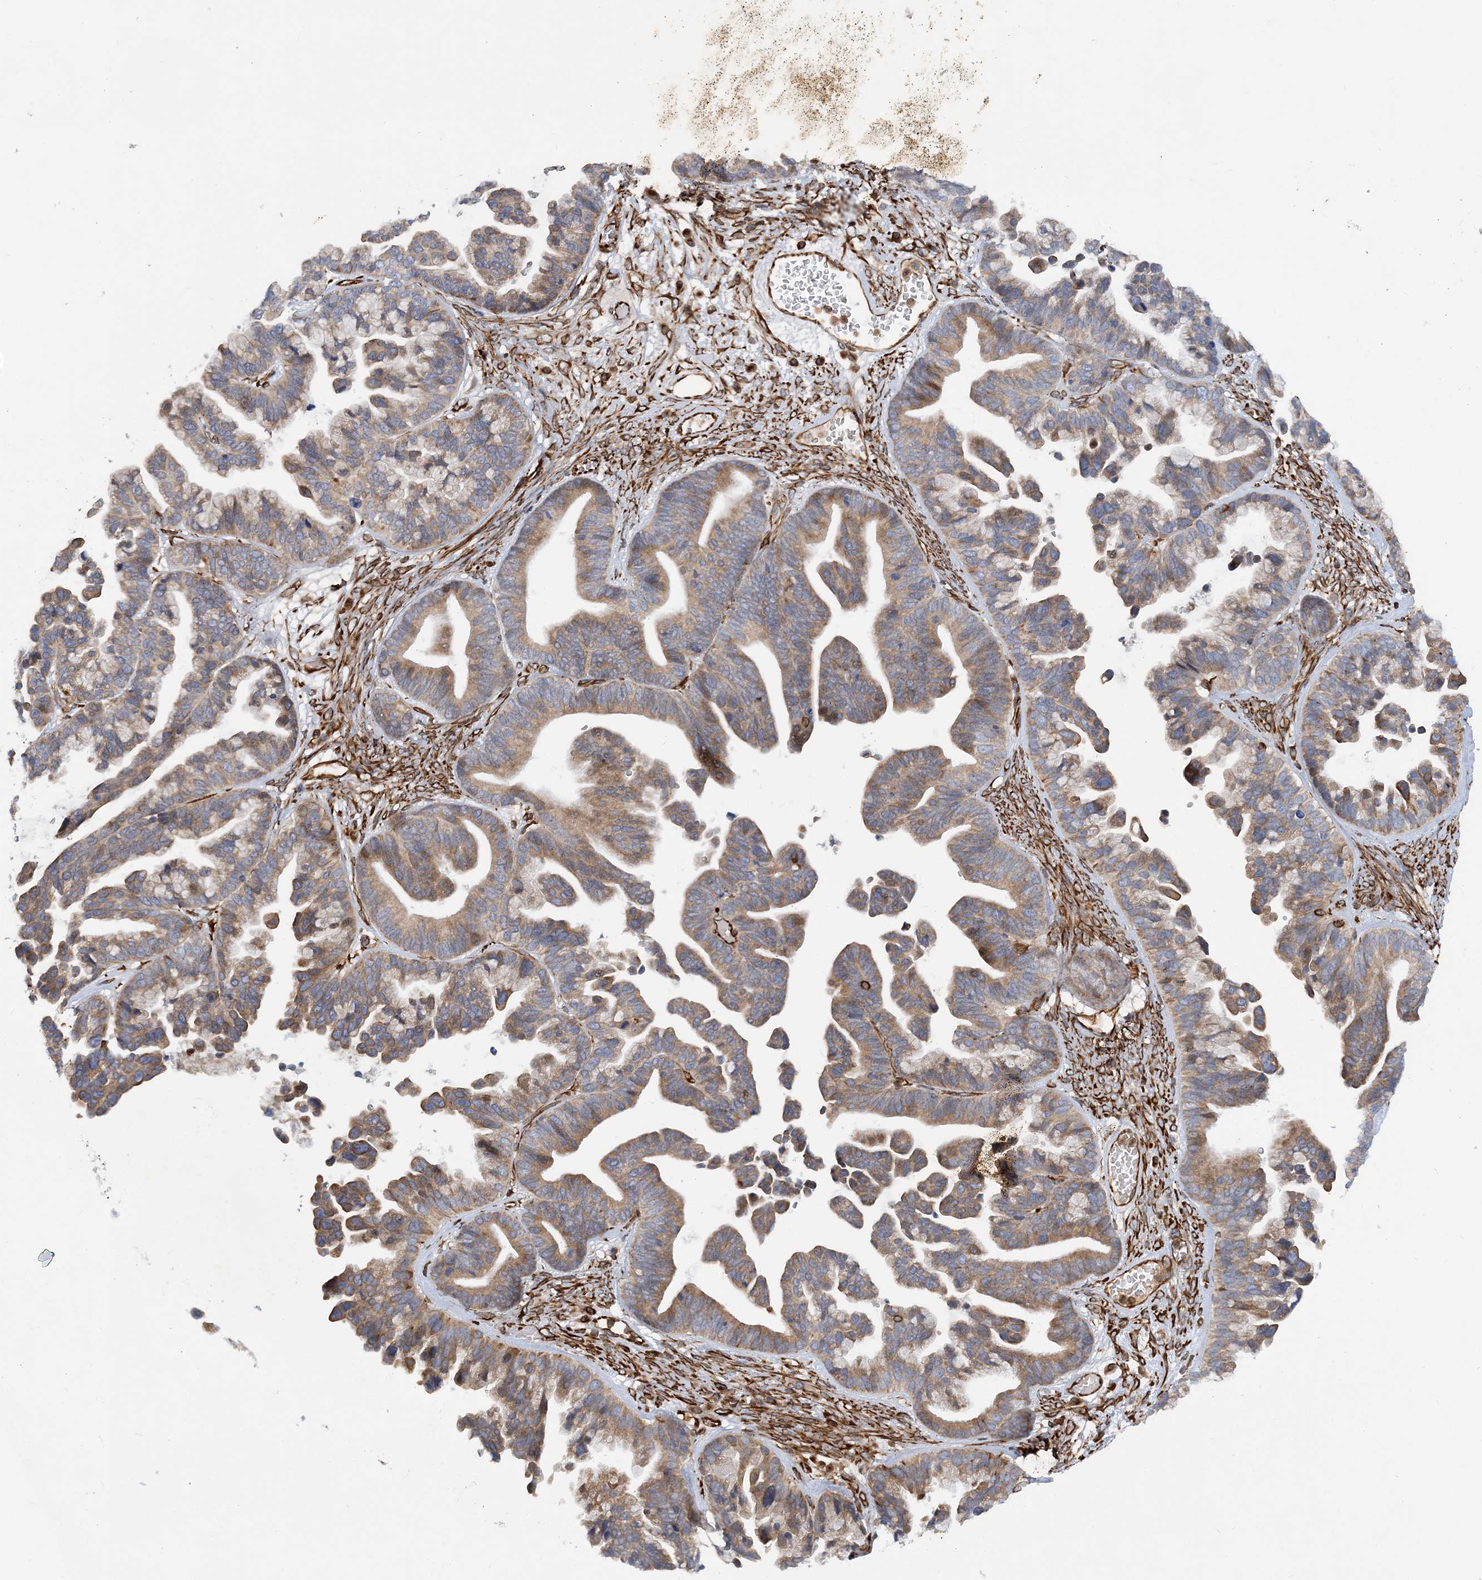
{"staining": {"intensity": "moderate", "quantity": "25%-75%", "location": "cytoplasmic/membranous"}, "tissue": "ovarian cancer", "cell_type": "Tumor cells", "image_type": "cancer", "snomed": [{"axis": "morphology", "description": "Cystadenocarcinoma, serous, NOS"}, {"axis": "topography", "description": "Ovary"}], "caption": "Tumor cells display moderate cytoplasmic/membranous expression in about 25%-75% of cells in ovarian serous cystadenocarcinoma.", "gene": "FAM114A2", "patient": {"sex": "female", "age": 56}}